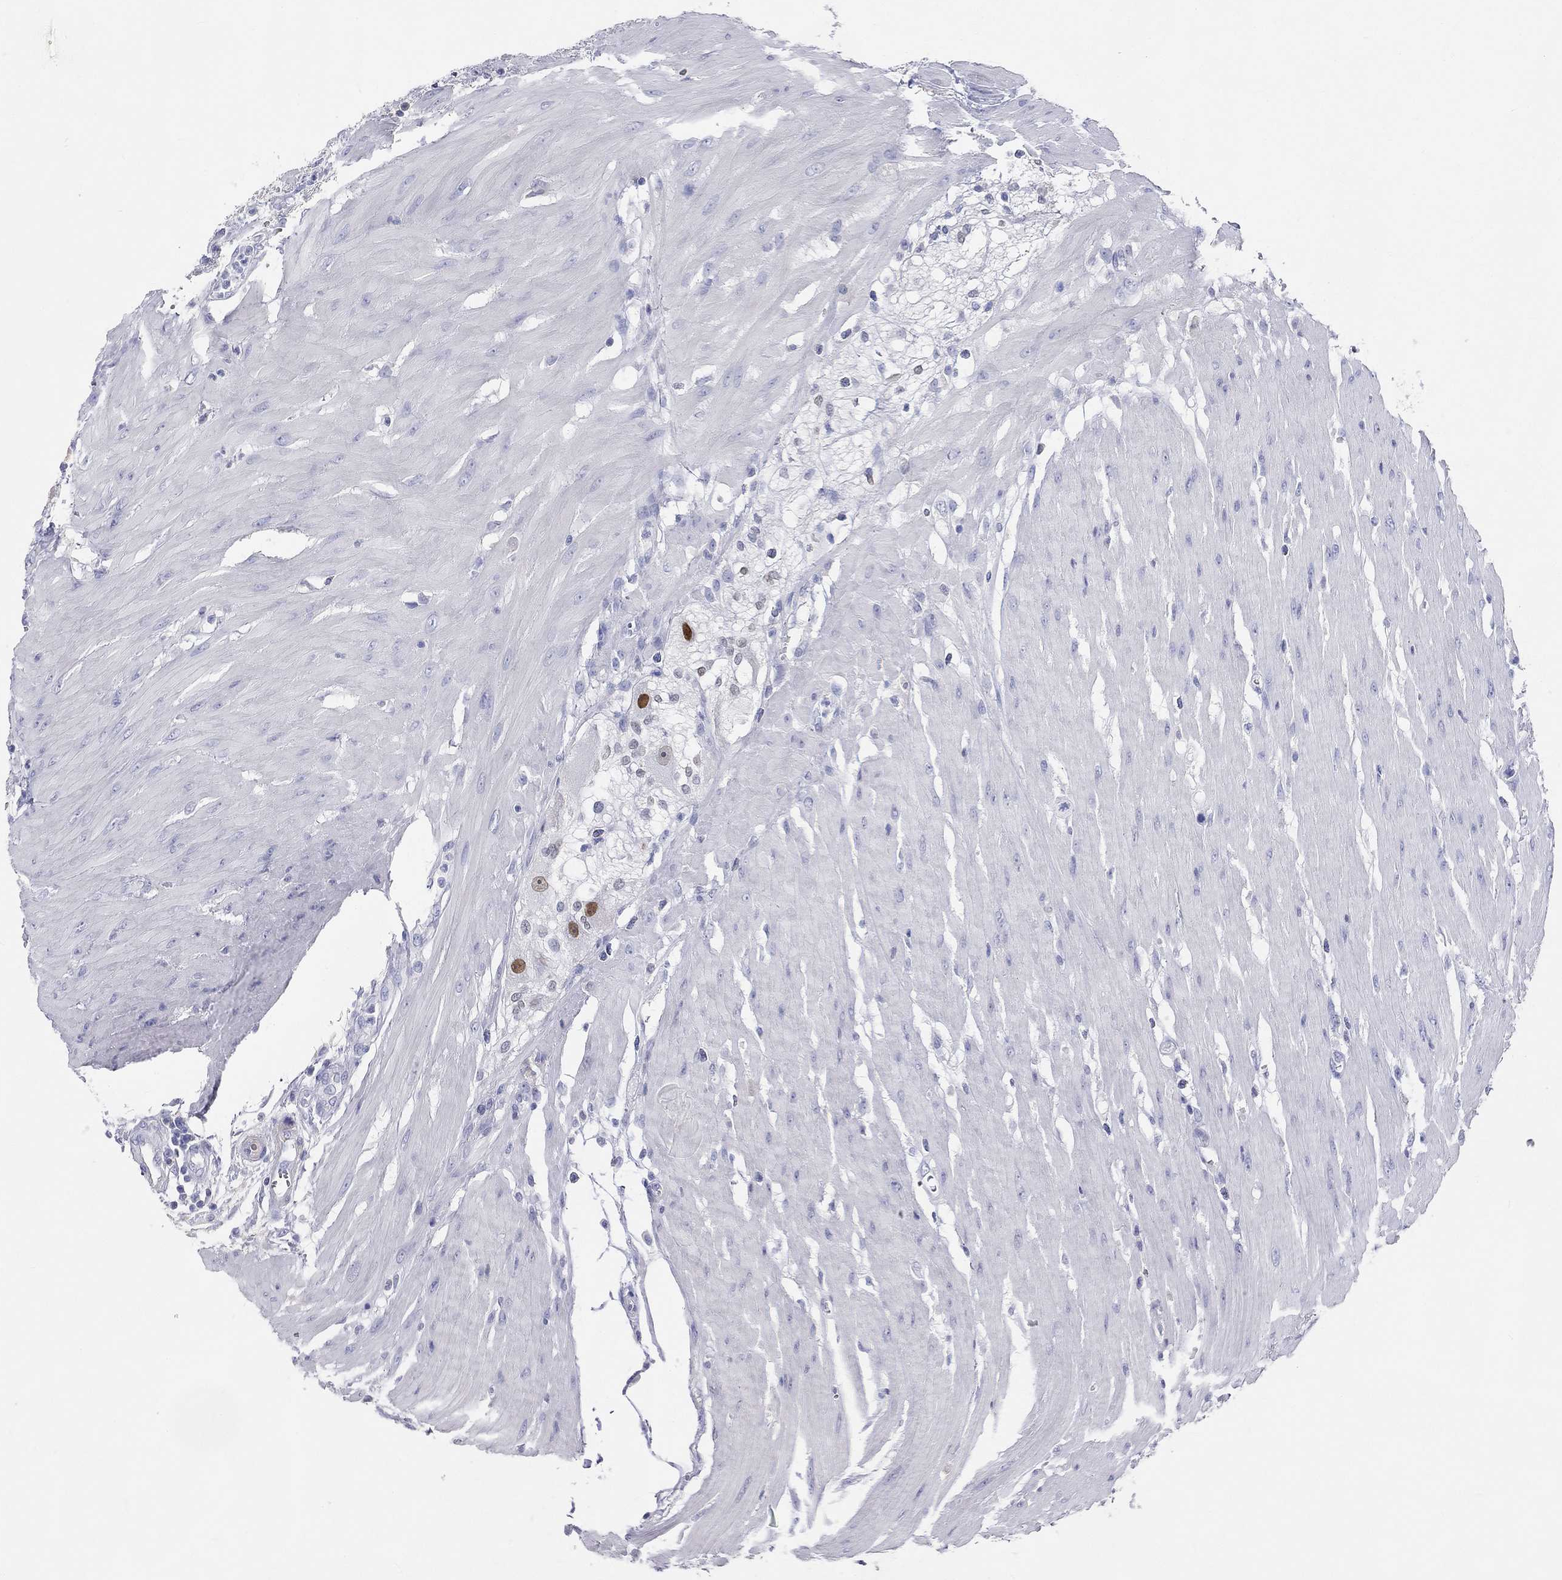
{"staining": {"intensity": "negative", "quantity": "none", "location": "none"}, "tissue": "colon", "cell_type": "Endothelial cells", "image_type": "normal", "snomed": [{"axis": "morphology", "description": "Normal tissue, NOS"}, {"axis": "morphology", "description": "Adenocarcinoma, NOS"}, {"axis": "topography", "description": "Colon"}], "caption": "Protein analysis of unremarkable colon displays no significant expression in endothelial cells.", "gene": "PHOX2B", "patient": {"sex": "male", "age": 65}}